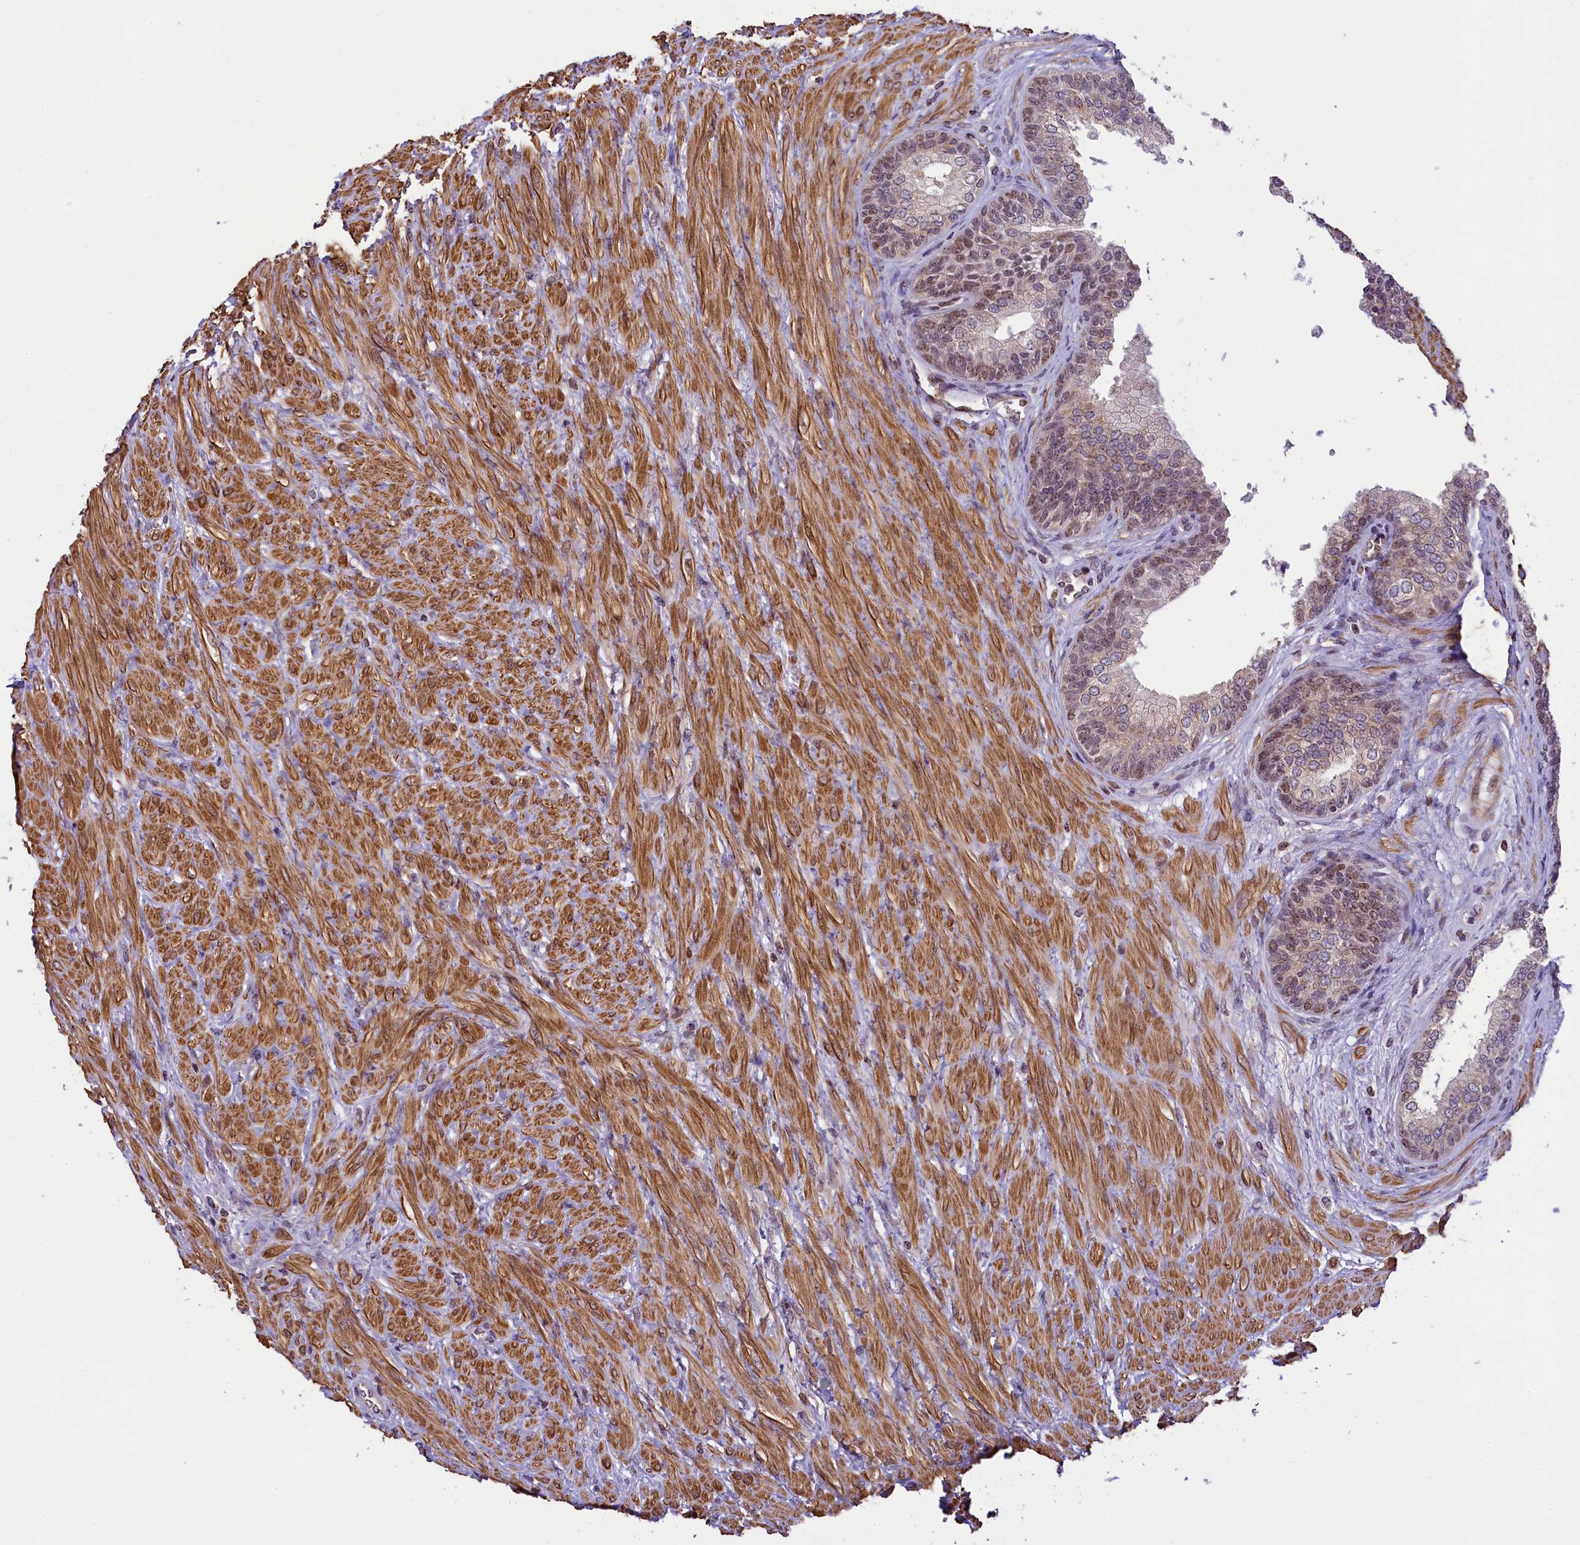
{"staining": {"intensity": "weak", "quantity": "25%-75%", "location": "nuclear"}, "tissue": "prostate", "cell_type": "Glandular cells", "image_type": "normal", "snomed": [{"axis": "morphology", "description": "Normal tissue, NOS"}, {"axis": "topography", "description": "Prostate"}], "caption": "Immunohistochemical staining of benign human prostate demonstrates weak nuclear protein staining in about 25%-75% of glandular cells.", "gene": "RBBP8", "patient": {"sex": "male", "age": 76}}